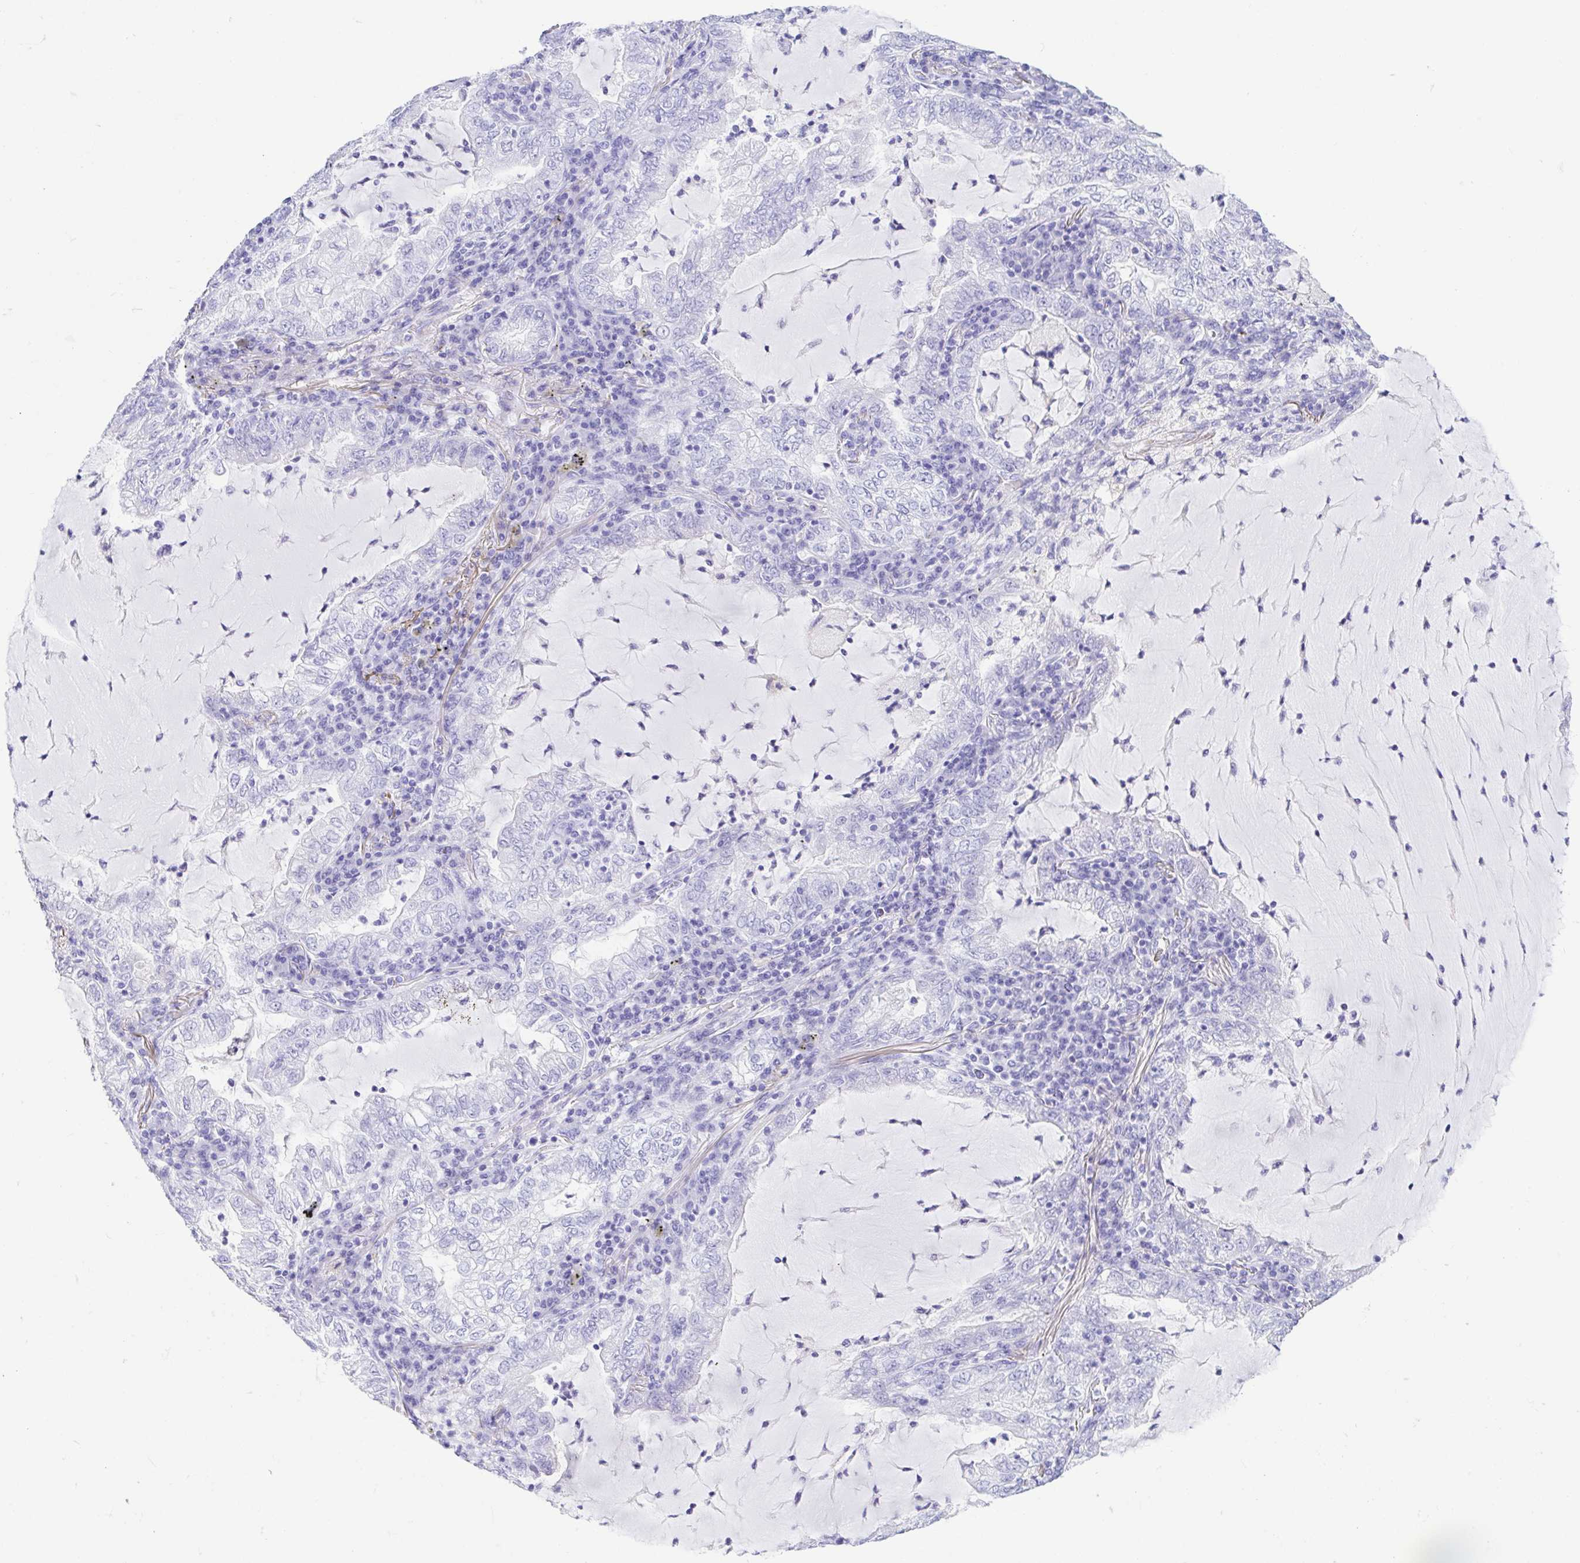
{"staining": {"intensity": "negative", "quantity": "none", "location": "none"}, "tissue": "lung cancer", "cell_type": "Tumor cells", "image_type": "cancer", "snomed": [{"axis": "morphology", "description": "Adenocarcinoma, NOS"}, {"axis": "topography", "description": "Lung"}], "caption": "The immunohistochemistry histopathology image has no significant staining in tumor cells of lung cancer (adenocarcinoma) tissue. (DAB immunohistochemistry (IHC) visualized using brightfield microscopy, high magnification).", "gene": "GKN1", "patient": {"sex": "female", "age": 73}}